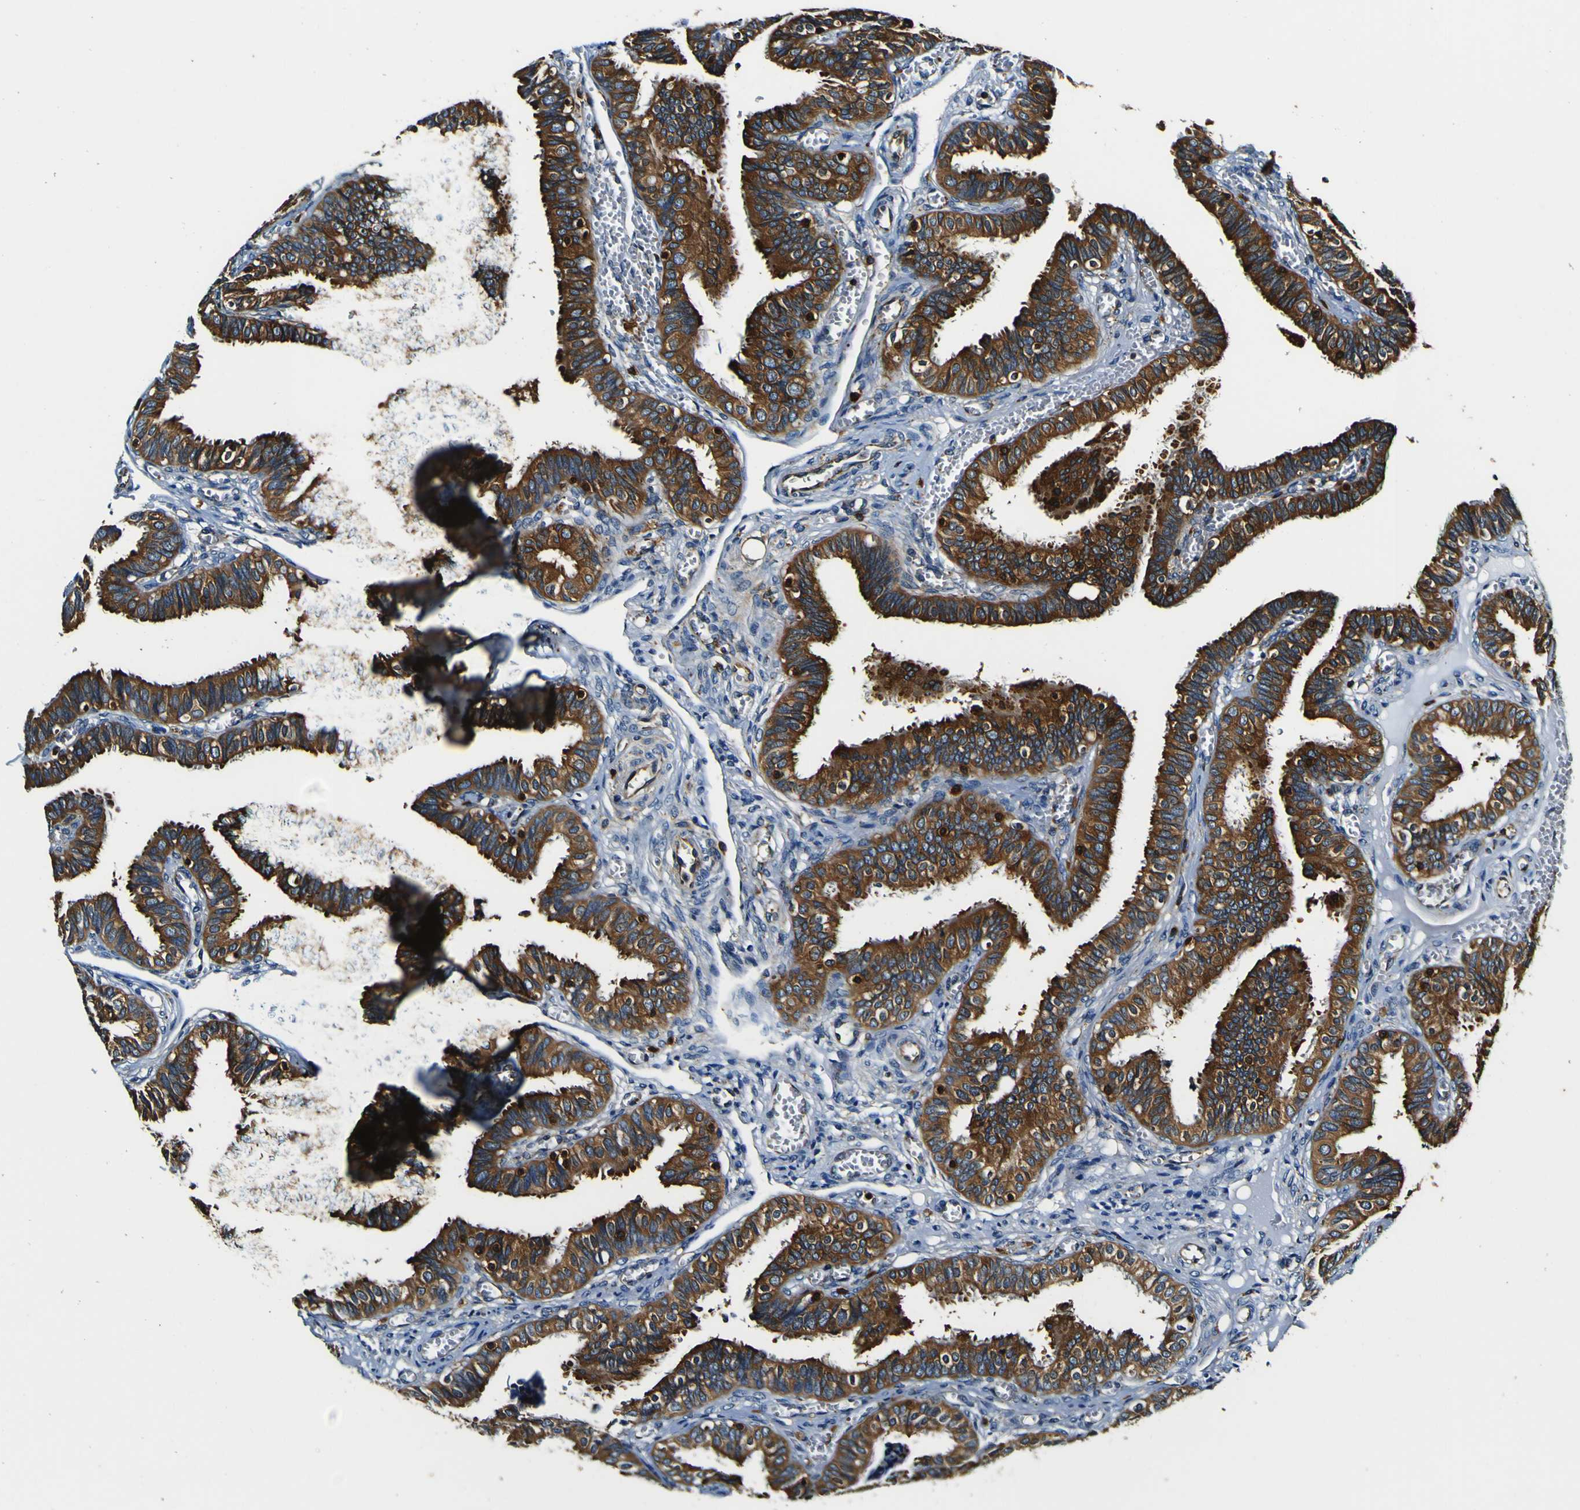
{"staining": {"intensity": "strong", "quantity": ">75%", "location": "cytoplasmic/membranous"}, "tissue": "fallopian tube", "cell_type": "Glandular cells", "image_type": "normal", "snomed": [{"axis": "morphology", "description": "Normal tissue, NOS"}, {"axis": "topography", "description": "Fallopian tube"}], "caption": "Protein staining exhibits strong cytoplasmic/membranous staining in about >75% of glandular cells in benign fallopian tube. The protein of interest is shown in brown color, while the nuclei are stained blue.", "gene": "RHOT2", "patient": {"sex": "female", "age": 46}}